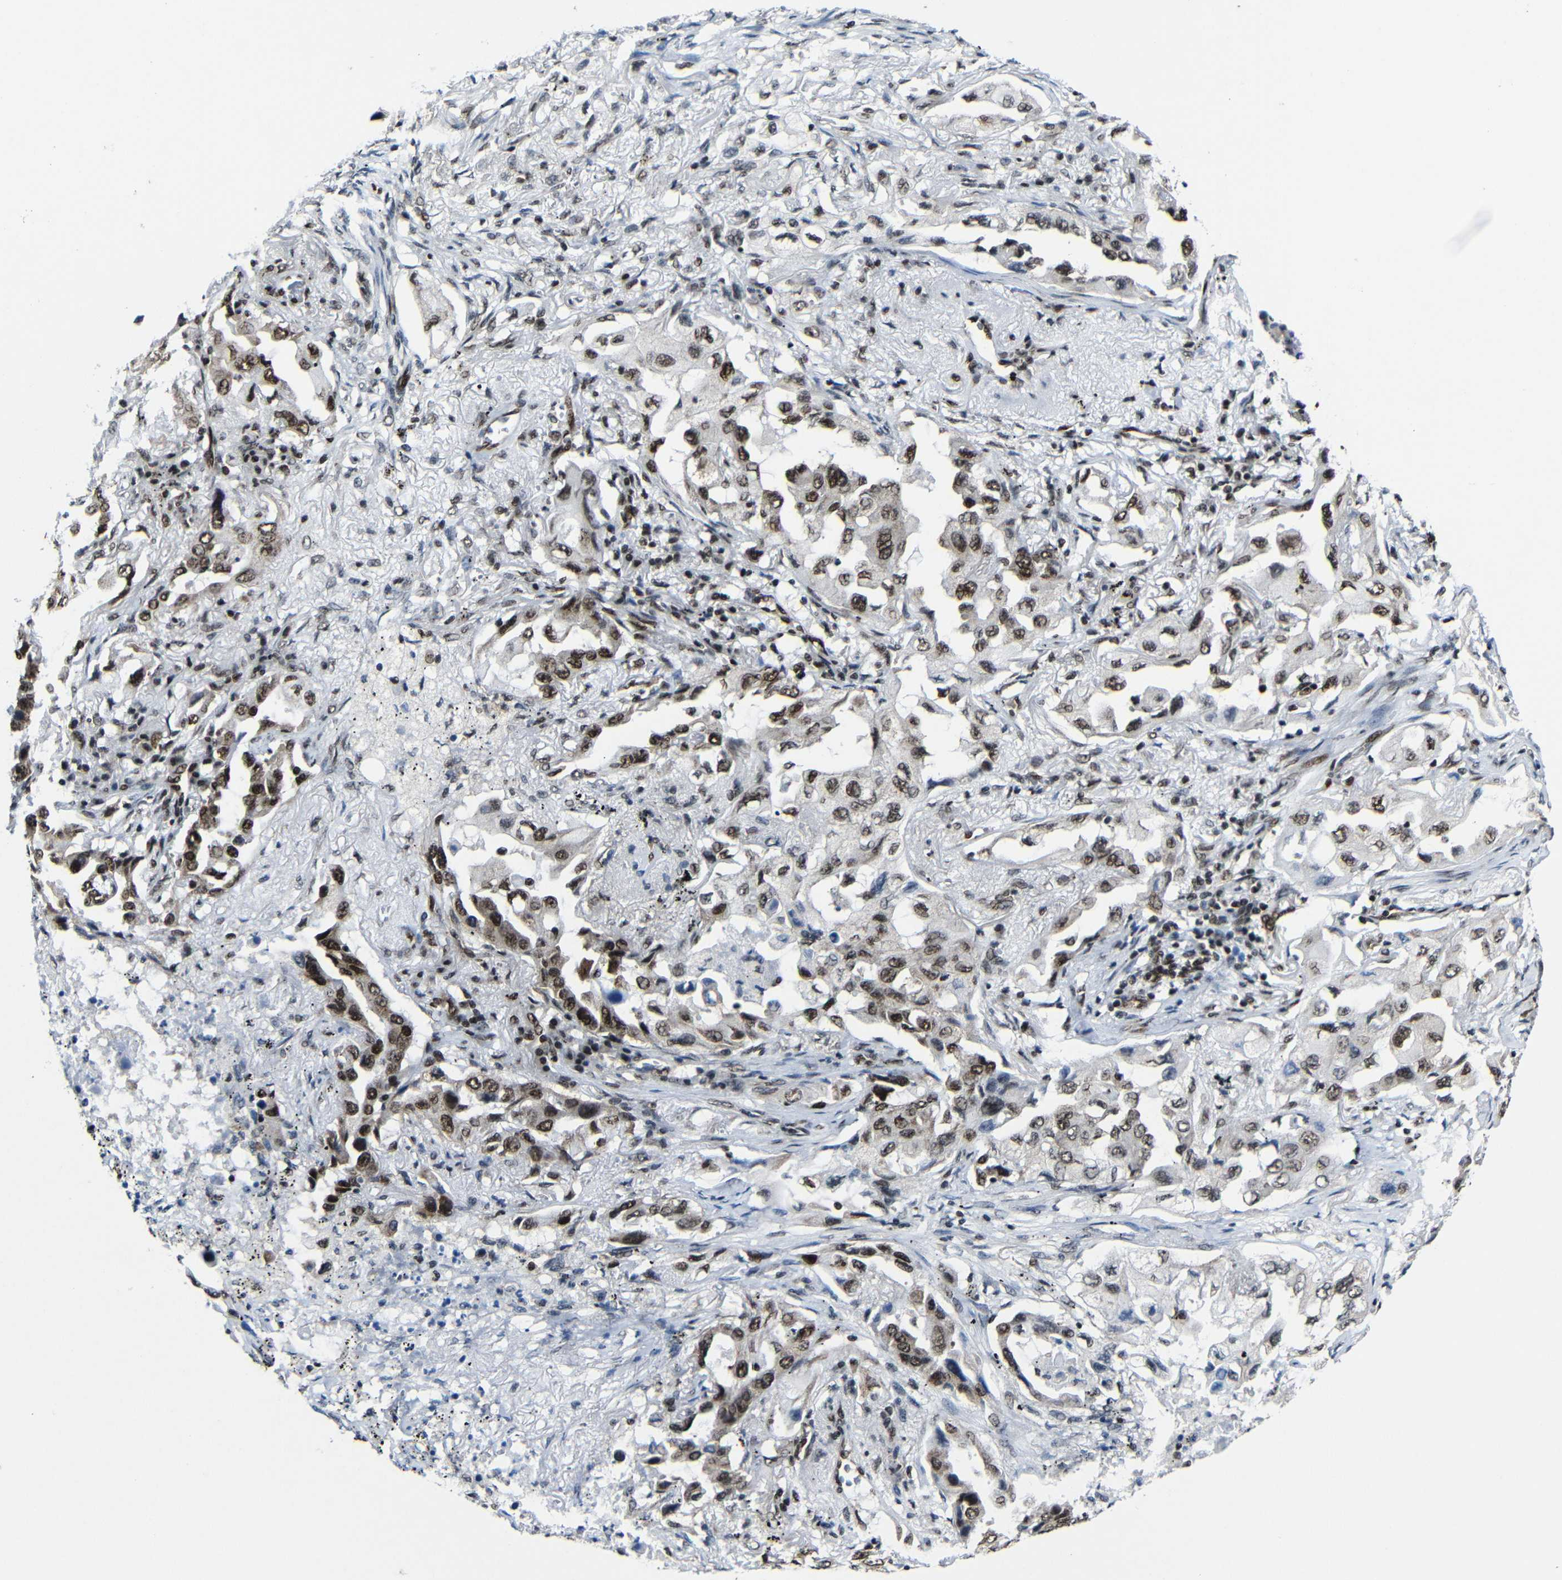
{"staining": {"intensity": "strong", "quantity": ">75%", "location": "nuclear"}, "tissue": "lung cancer", "cell_type": "Tumor cells", "image_type": "cancer", "snomed": [{"axis": "morphology", "description": "Adenocarcinoma, NOS"}, {"axis": "topography", "description": "Lung"}], "caption": "A high amount of strong nuclear expression is appreciated in about >75% of tumor cells in lung adenocarcinoma tissue. (DAB = brown stain, brightfield microscopy at high magnification).", "gene": "PTBP1", "patient": {"sex": "female", "age": 65}}